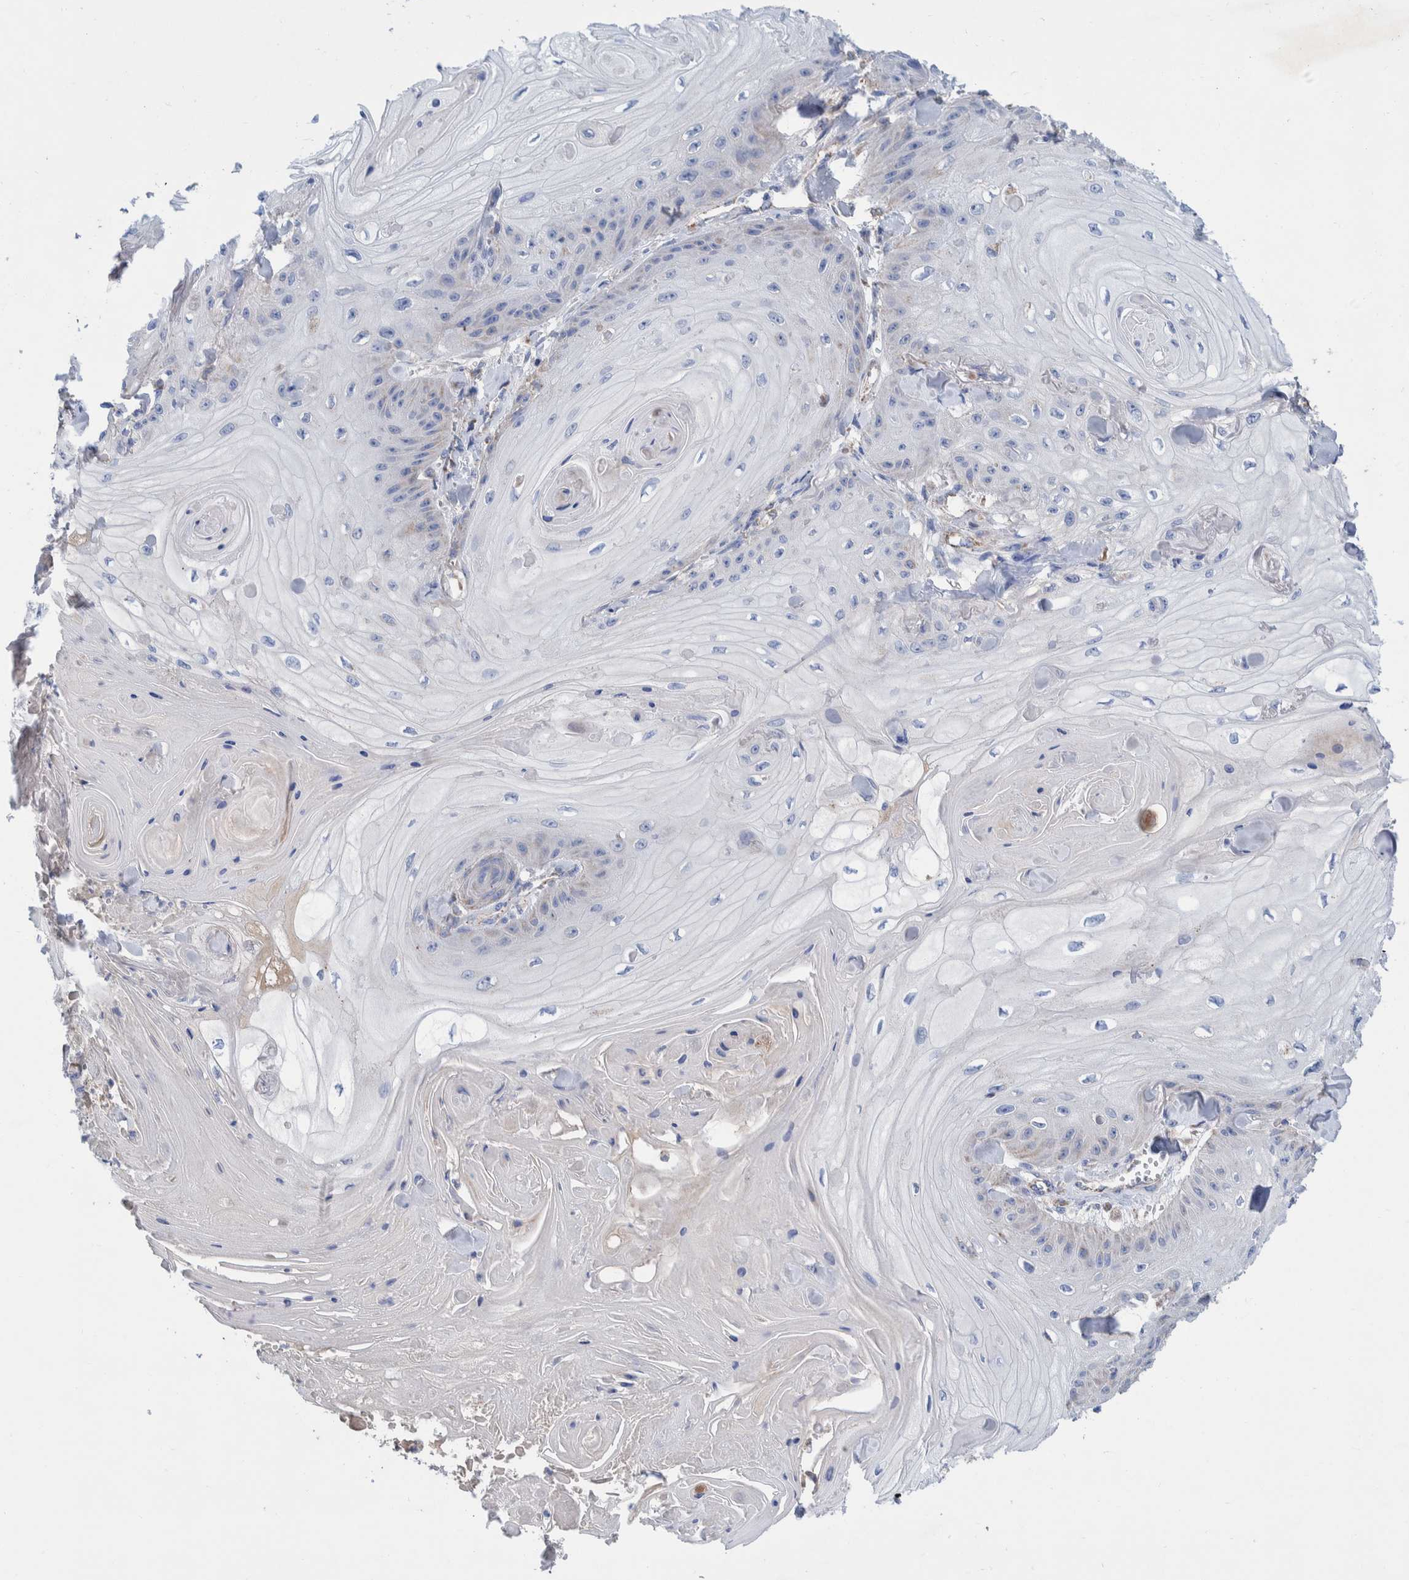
{"staining": {"intensity": "negative", "quantity": "none", "location": "none"}, "tissue": "skin cancer", "cell_type": "Tumor cells", "image_type": "cancer", "snomed": [{"axis": "morphology", "description": "Squamous cell carcinoma, NOS"}, {"axis": "topography", "description": "Skin"}], "caption": "Immunohistochemistry (IHC) of squamous cell carcinoma (skin) reveals no expression in tumor cells.", "gene": "DECR1", "patient": {"sex": "male", "age": 74}}